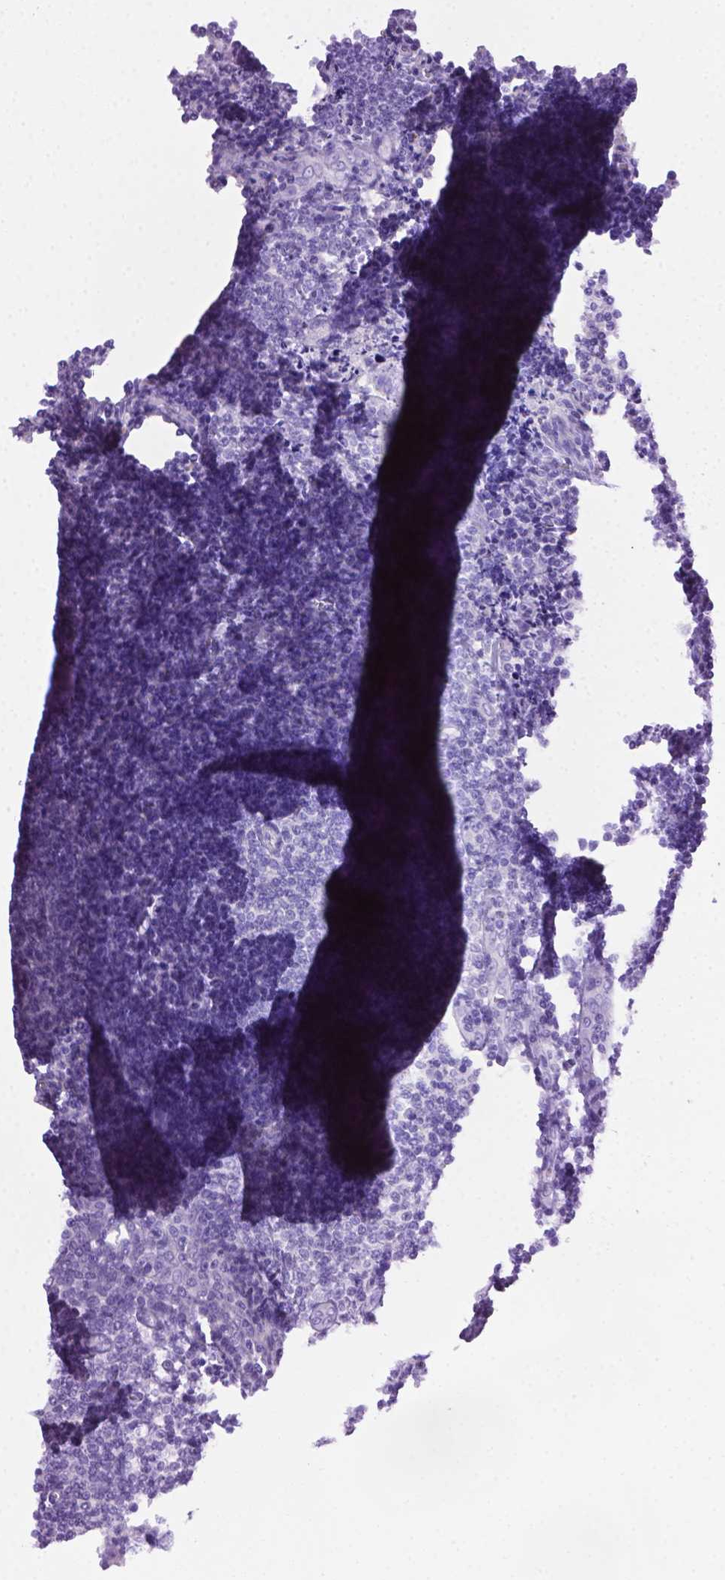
{"staining": {"intensity": "negative", "quantity": "none", "location": "none"}, "tissue": "tonsil", "cell_type": "Germinal center cells", "image_type": "normal", "snomed": [{"axis": "morphology", "description": "Normal tissue, NOS"}, {"axis": "morphology", "description": "Inflammation, NOS"}, {"axis": "topography", "description": "Tonsil"}], "caption": "The immunohistochemistry micrograph has no significant expression in germinal center cells of tonsil.", "gene": "LELP1", "patient": {"sex": "female", "age": 31}}